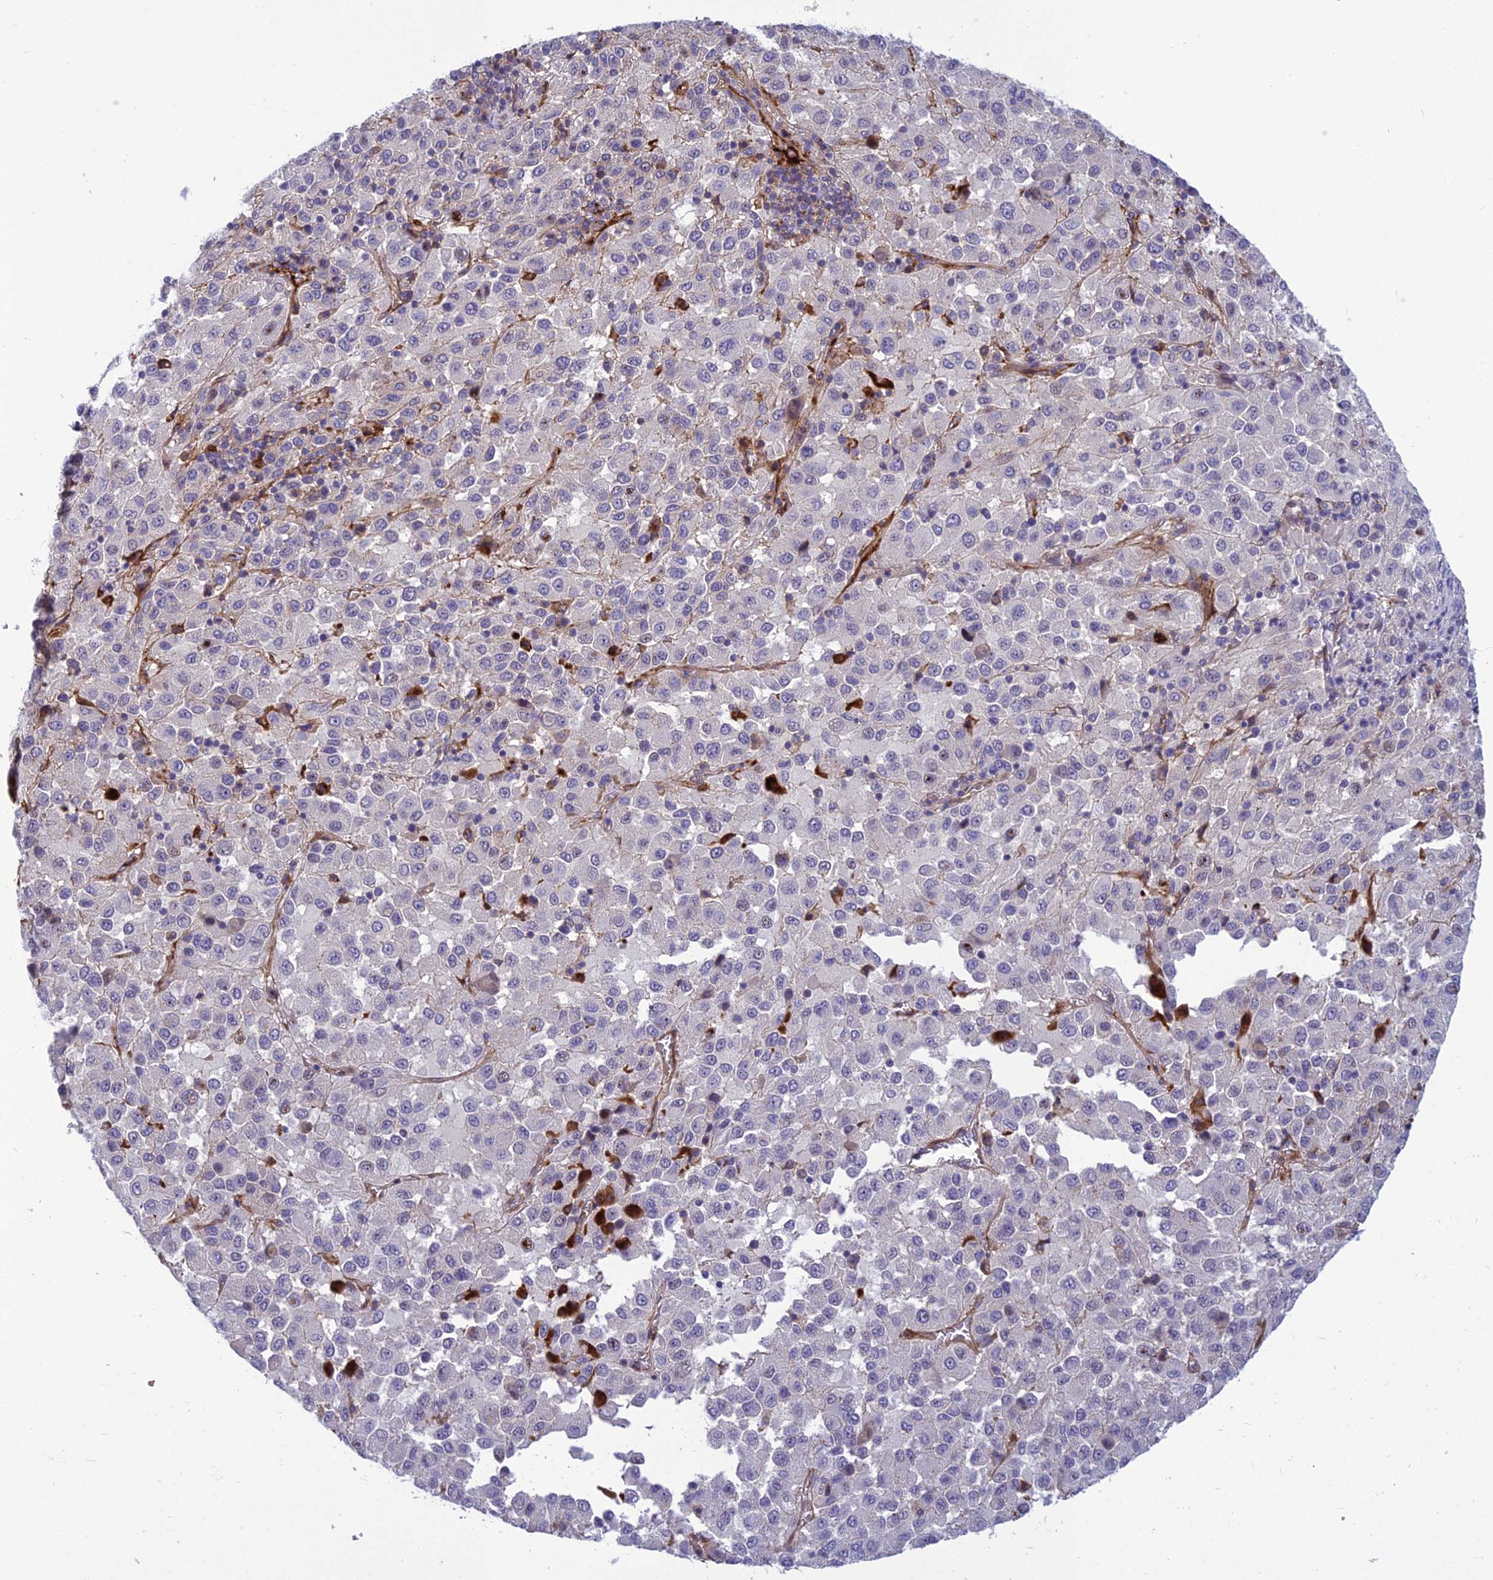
{"staining": {"intensity": "negative", "quantity": "none", "location": "none"}, "tissue": "melanoma", "cell_type": "Tumor cells", "image_type": "cancer", "snomed": [{"axis": "morphology", "description": "Malignant melanoma, Metastatic site"}, {"axis": "topography", "description": "Lung"}], "caption": "This is a histopathology image of immunohistochemistry staining of malignant melanoma (metastatic site), which shows no staining in tumor cells.", "gene": "CLEC11A", "patient": {"sex": "male", "age": 64}}